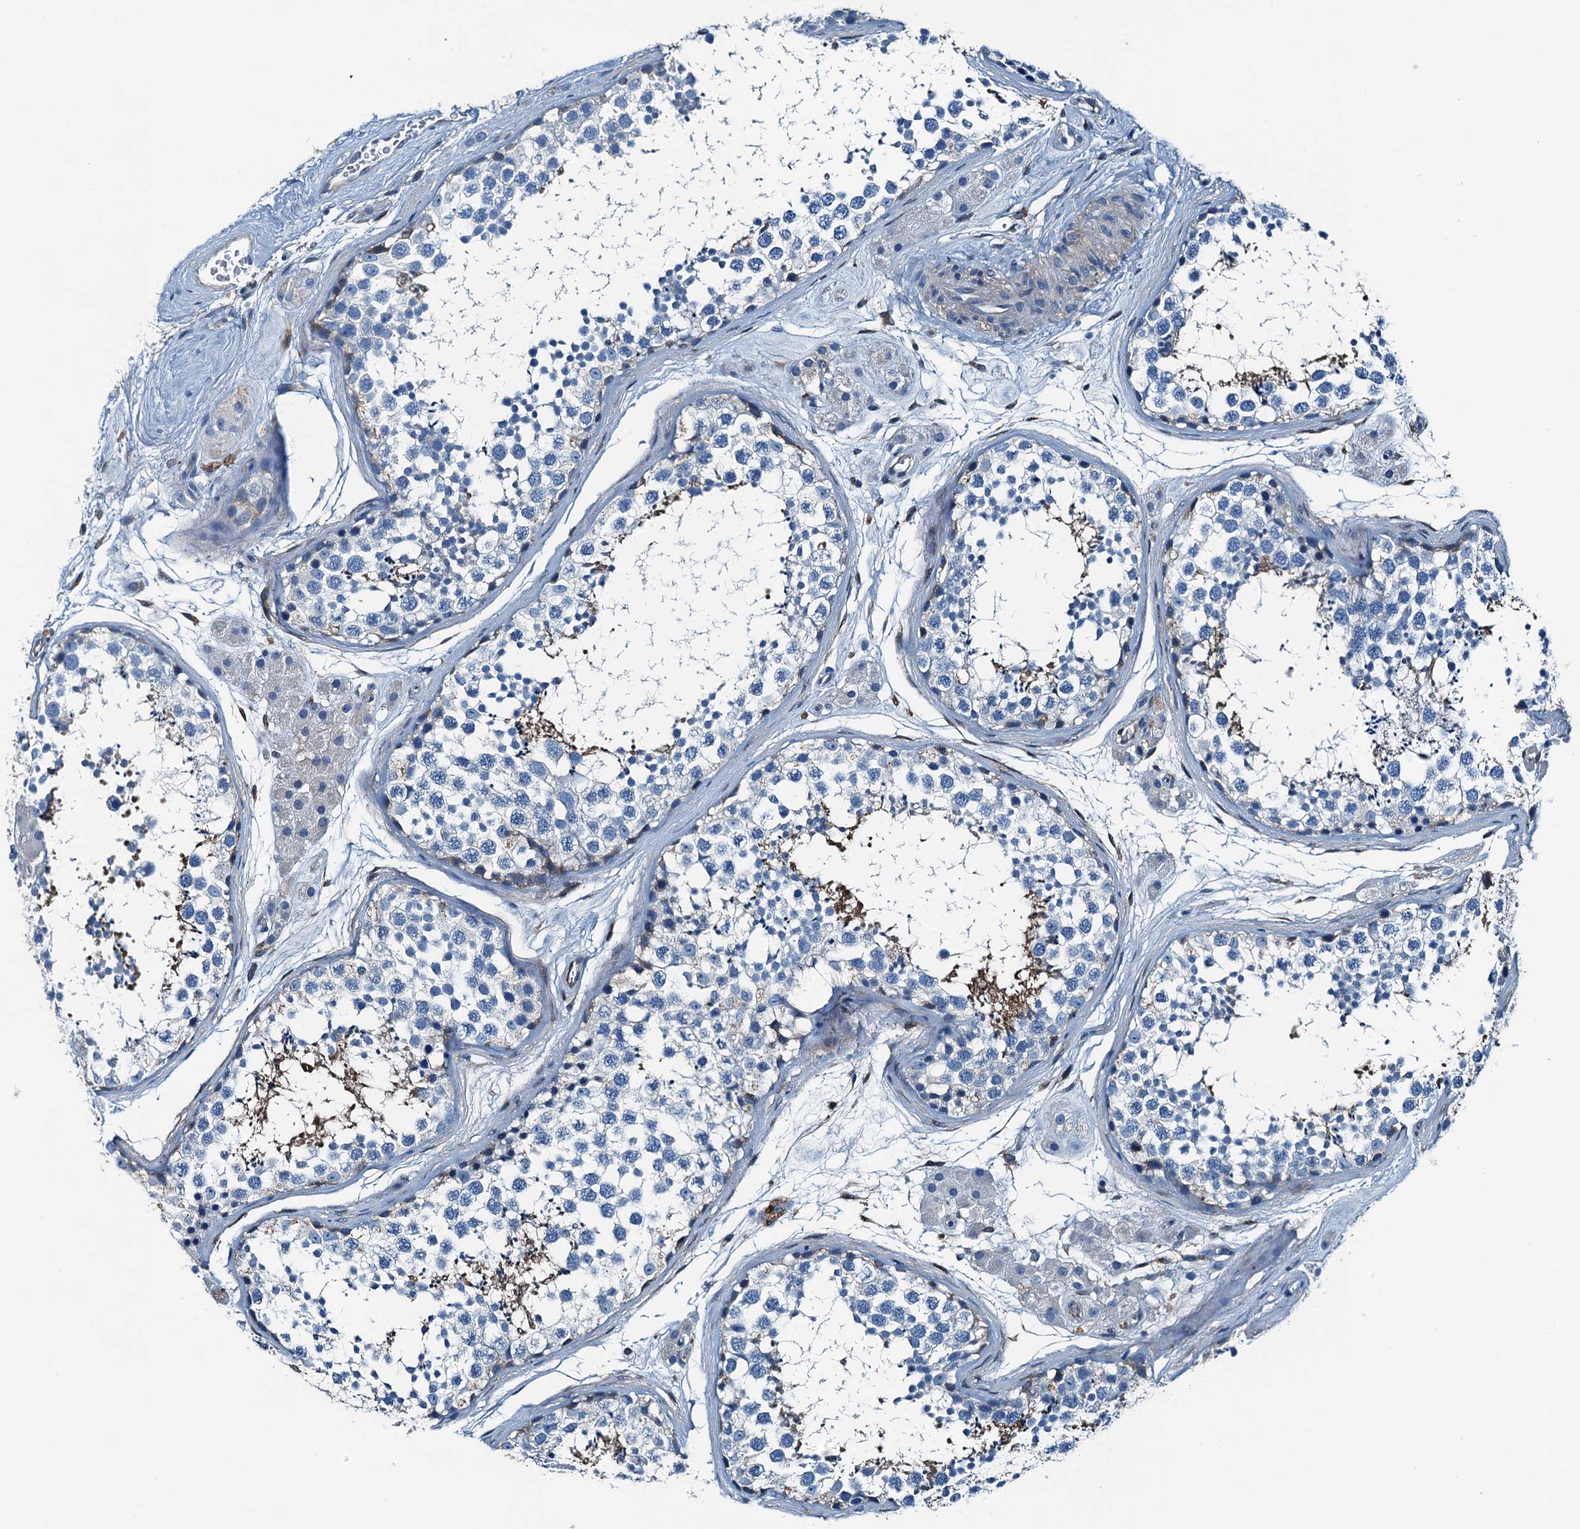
{"staining": {"intensity": "moderate", "quantity": "<25%", "location": "none"}, "tissue": "testis", "cell_type": "Cells in seminiferous ducts", "image_type": "normal", "snomed": [{"axis": "morphology", "description": "Normal tissue, NOS"}, {"axis": "topography", "description": "Testis"}], "caption": "Brown immunohistochemical staining in benign human testis shows moderate None positivity in approximately <25% of cells in seminiferous ducts.", "gene": "RAB3IL1", "patient": {"sex": "male", "age": 56}}